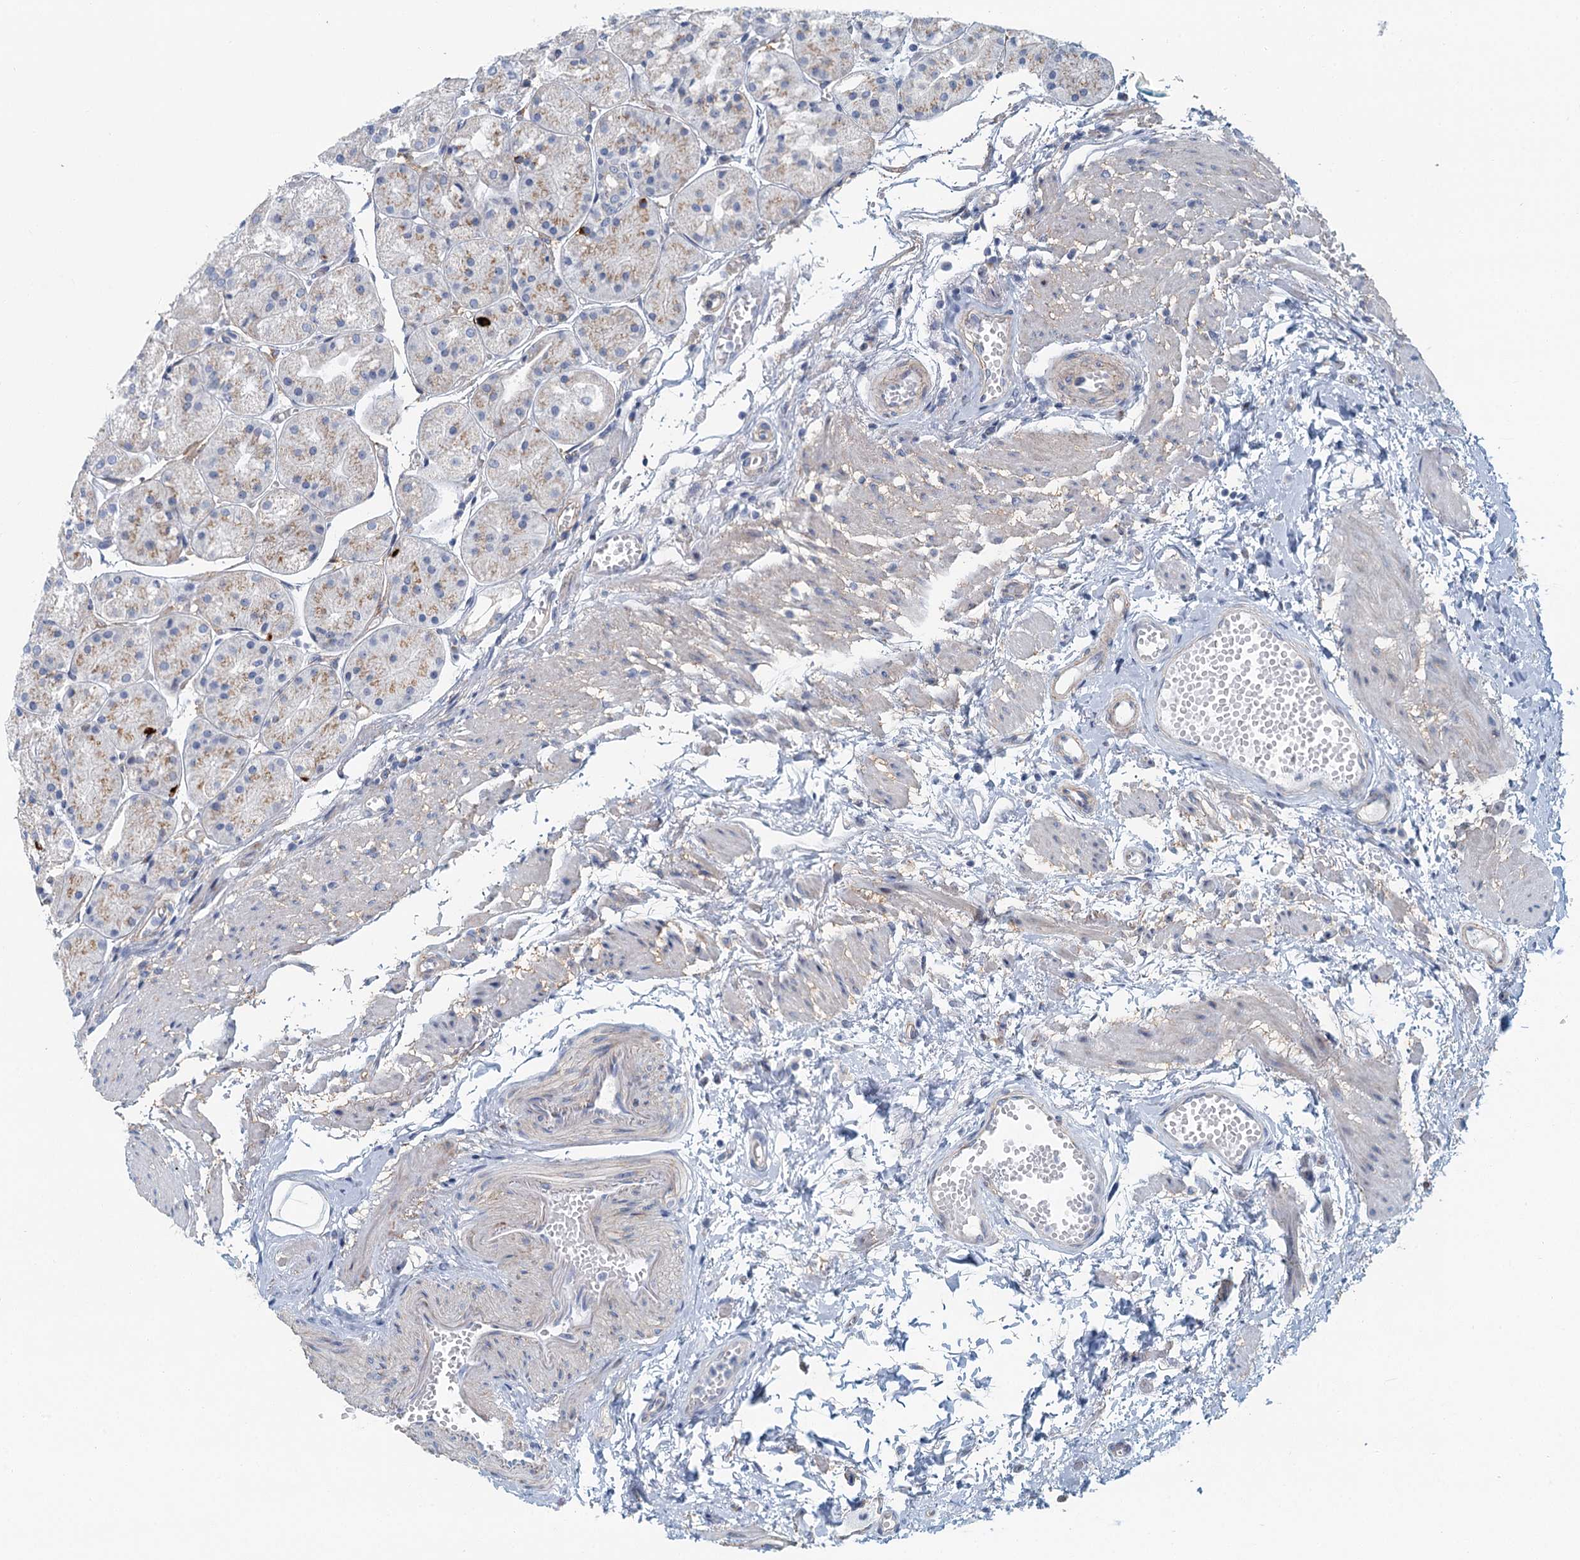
{"staining": {"intensity": "moderate", "quantity": "25%-75%", "location": "cytoplasmic/membranous"}, "tissue": "stomach", "cell_type": "Glandular cells", "image_type": "normal", "snomed": [{"axis": "morphology", "description": "Normal tissue, NOS"}, {"axis": "topography", "description": "Stomach, upper"}], "caption": "Immunohistochemical staining of benign human stomach demonstrates 25%-75% levels of moderate cytoplasmic/membranous protein expression in approximately 25%-75% of glandular cells.", "gene": "ZNF527", "patient": {"sex": "male", "age": 72}}